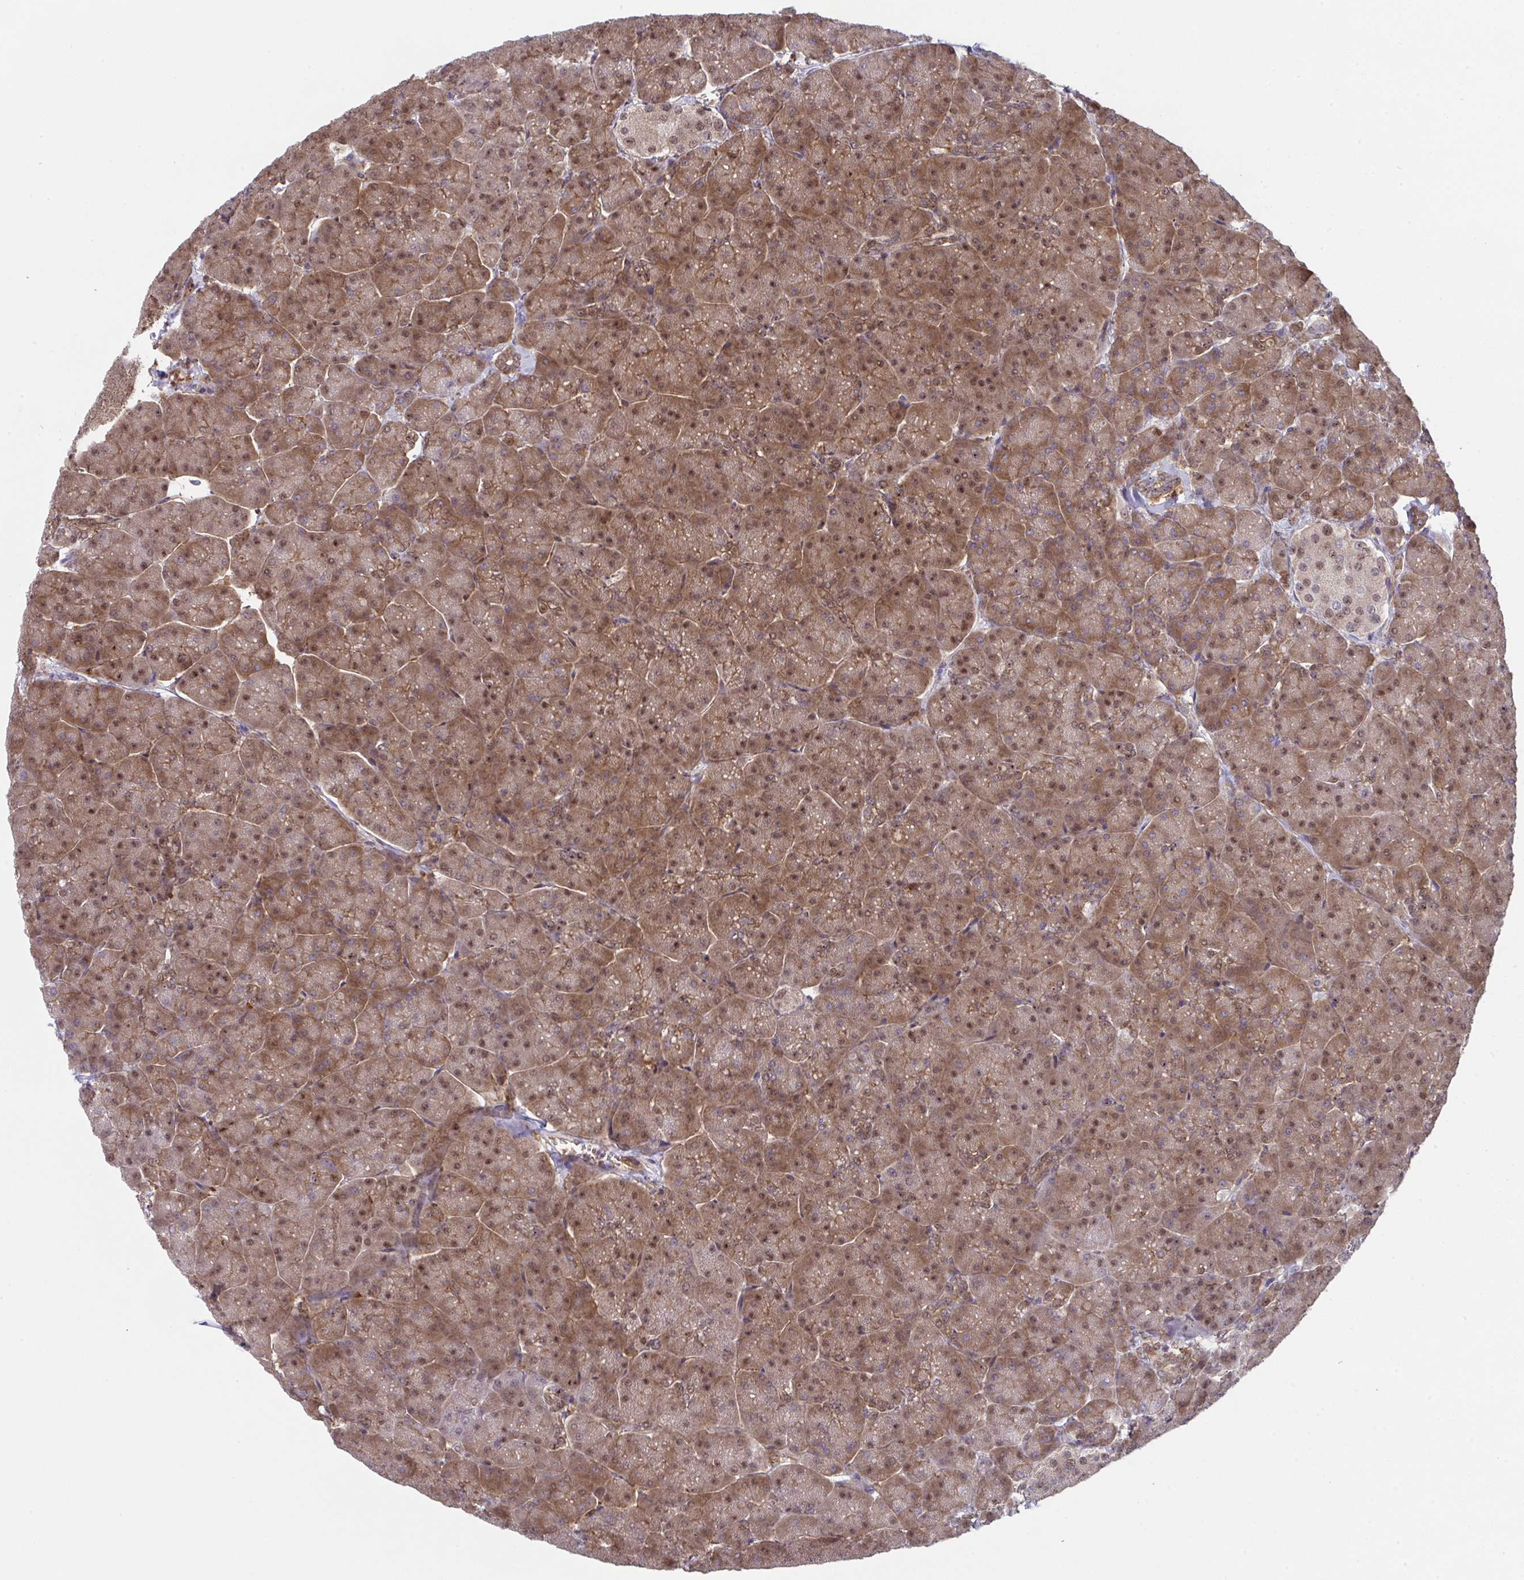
{"staining": {"intensity": "moderate", "quantity": ">75%", "location": "cytoplasmic/membranous,nuclear"}, "tissue": "pancreas", "cell_type": "Exocrine glandular cells", "image_type": "normal", "snomed": [{"axis": "morphology", "description": "Normal tissue, NOS"}, {"axis": "topography", "description": "Pancreas"}, {"axis": "topography", "description": "Peripheral nerve tissue"}], "caption": "Exocrine glandular cells show medium levels of moderate cytoplasmic/membranous,nuclear staining in approximately >75% of cells in benign human pancreas.", "gene": "ALDH16A1", "patient": {"sex": "male", "age": 54}}